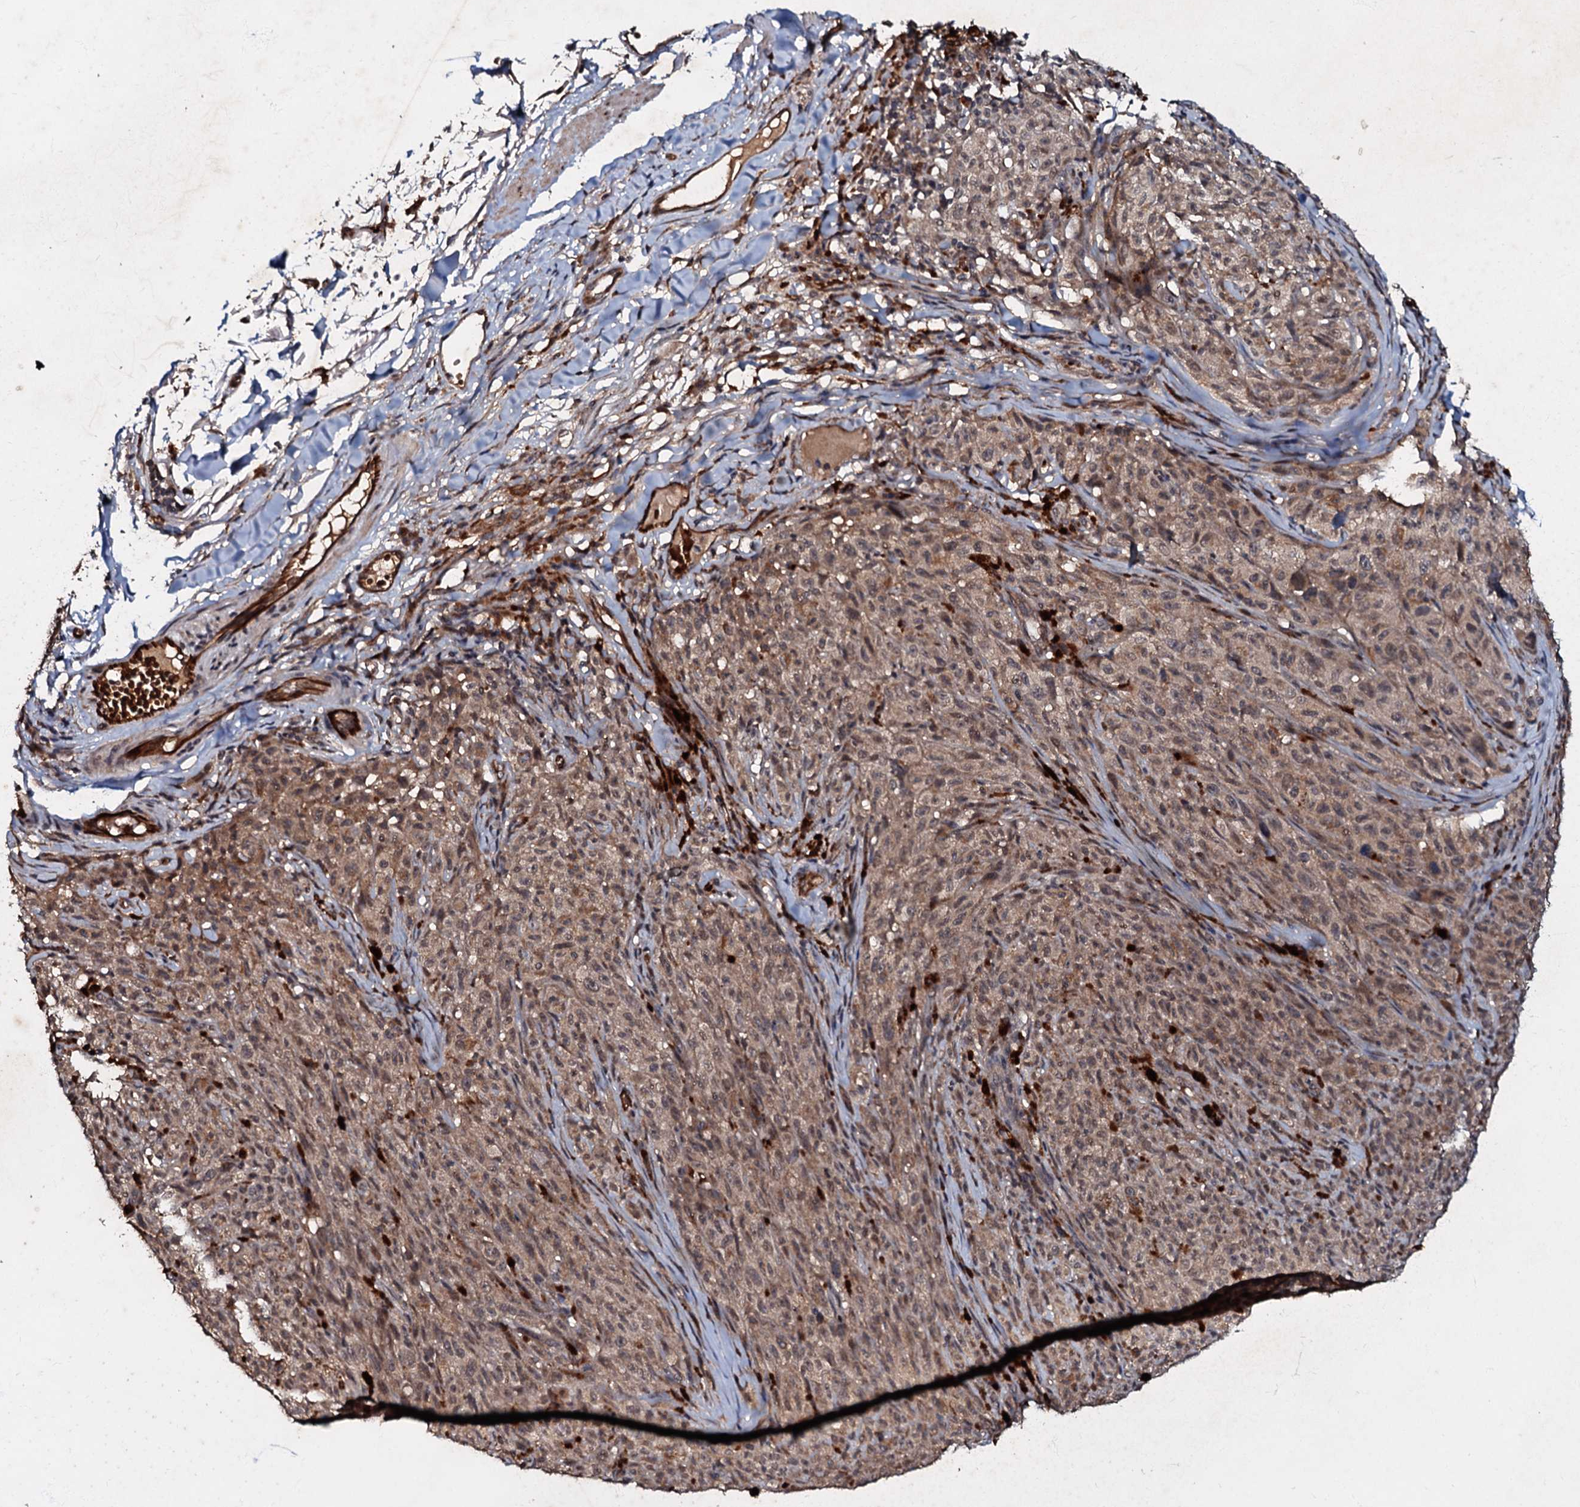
{"staining": {"intensity": "moderate", "quantity": ">75%", "location": "cytoplasmic/membranous"}, "tissue": "melanoma", "cell_type": "Tumor cells", "image_type": "cancer", "snomed": [{"axis": "morphology", "description": "Malignant melanoma, NOS"}, {"axis": "topography", "description": "Skin"}], "caption": "A medium amount of moderate cytoplasmic/membranous positivity is present in approximately >75% of tumor cells in malignant melanoma tissue.", "gene": "MANSC4", "patient": {"sex": "female", "age": 82}}